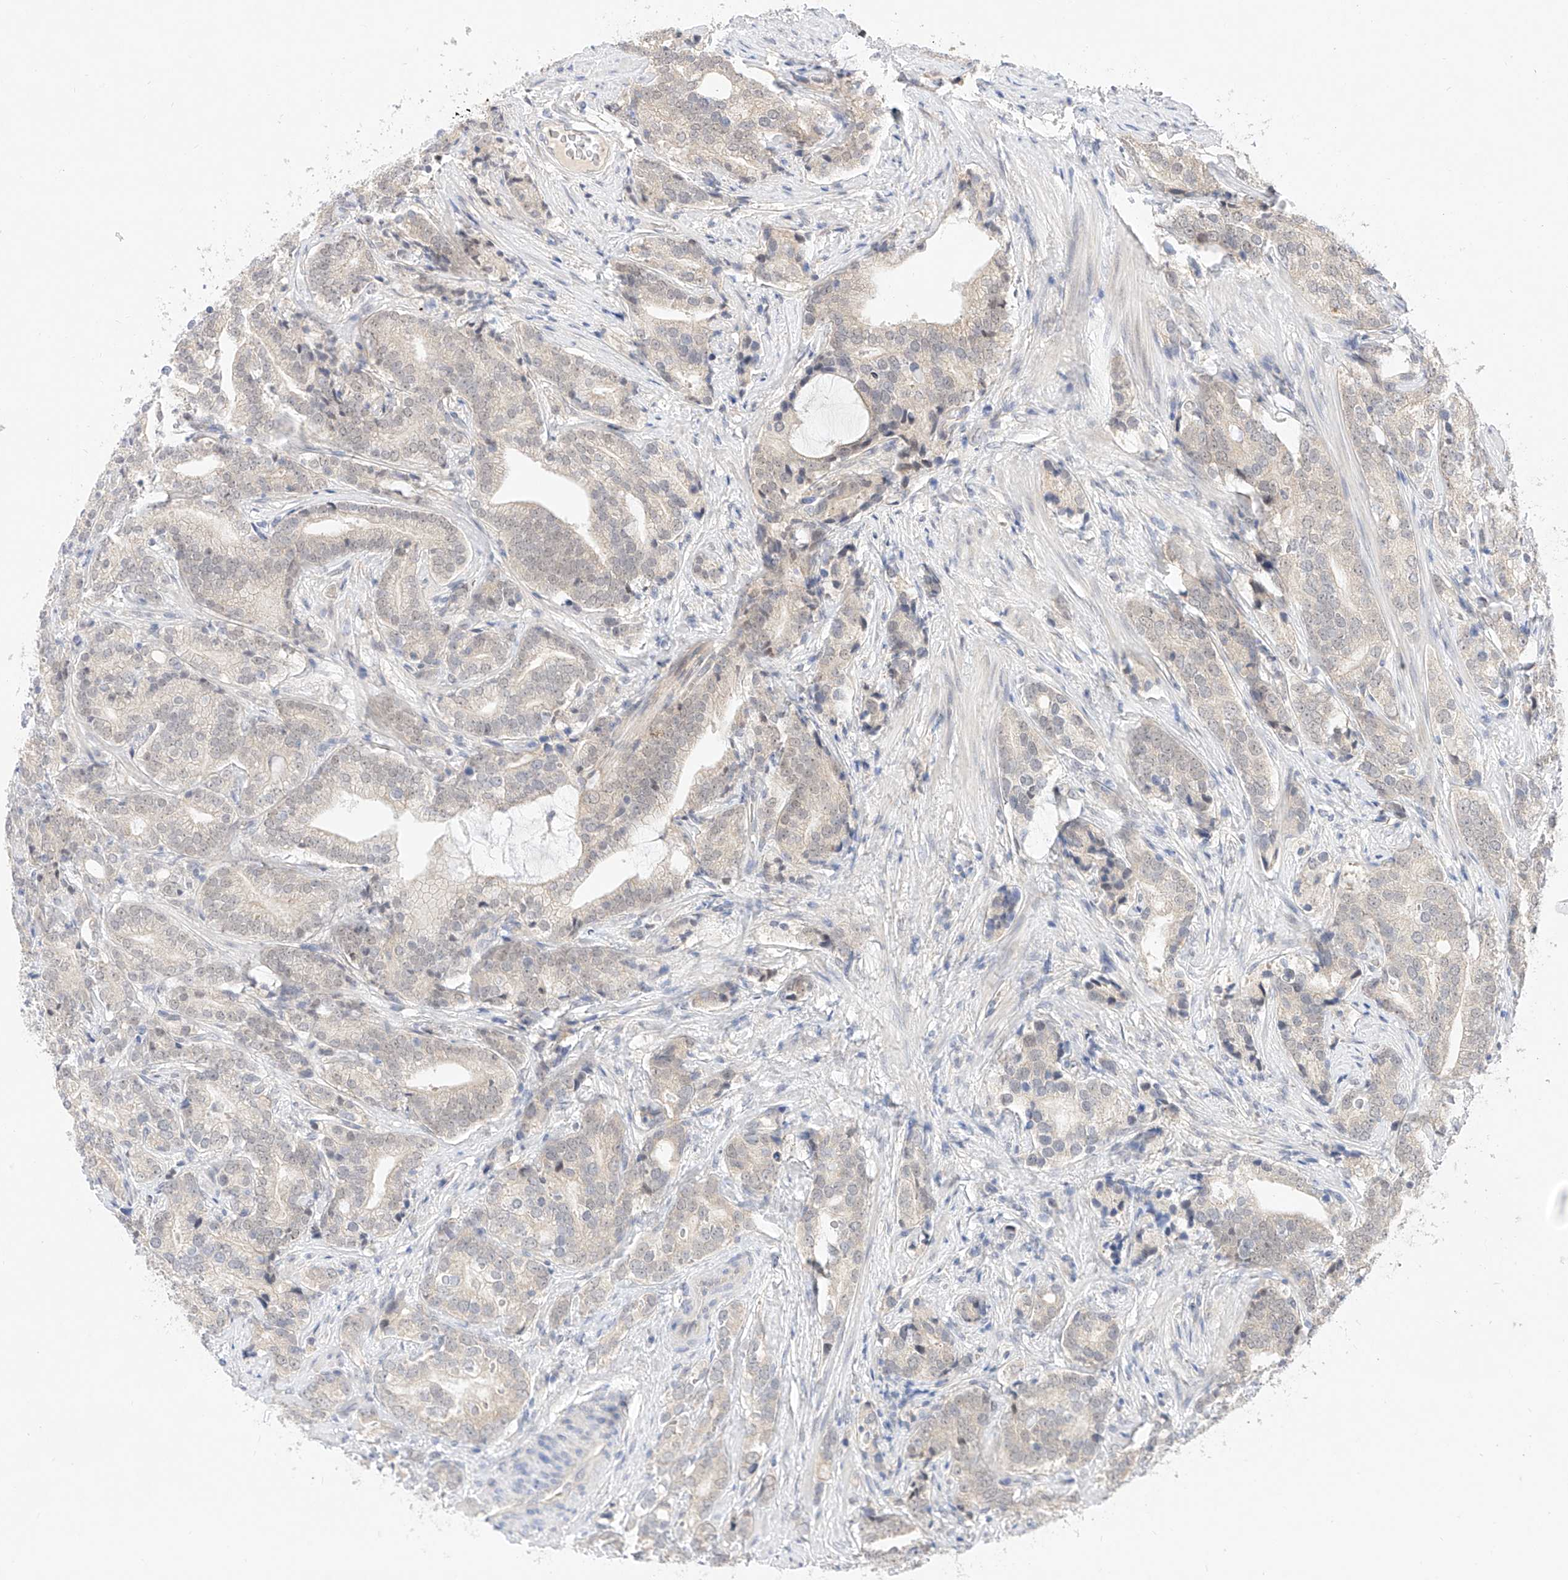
{"staining": {"intensity": "negative", "quantity": "none", "location": "none"}, "tissue": "prostate cancer", "cell_type": "Tumor cells", "image_type": "cancer", "snomed": [{"axis": "morphology", "description": "Adenocarcinoma, High grade"}, {"axis": "topography", "description": "Prostate"}], "caption": "A high-resolution micrograph shows immunohistochemistry staining of prostate high-grade adenocarcinoma, which shows no significant positivity in tumor cells.", "gene": "IL22RA2", "patient": {"sex": "male", "age": 57}}